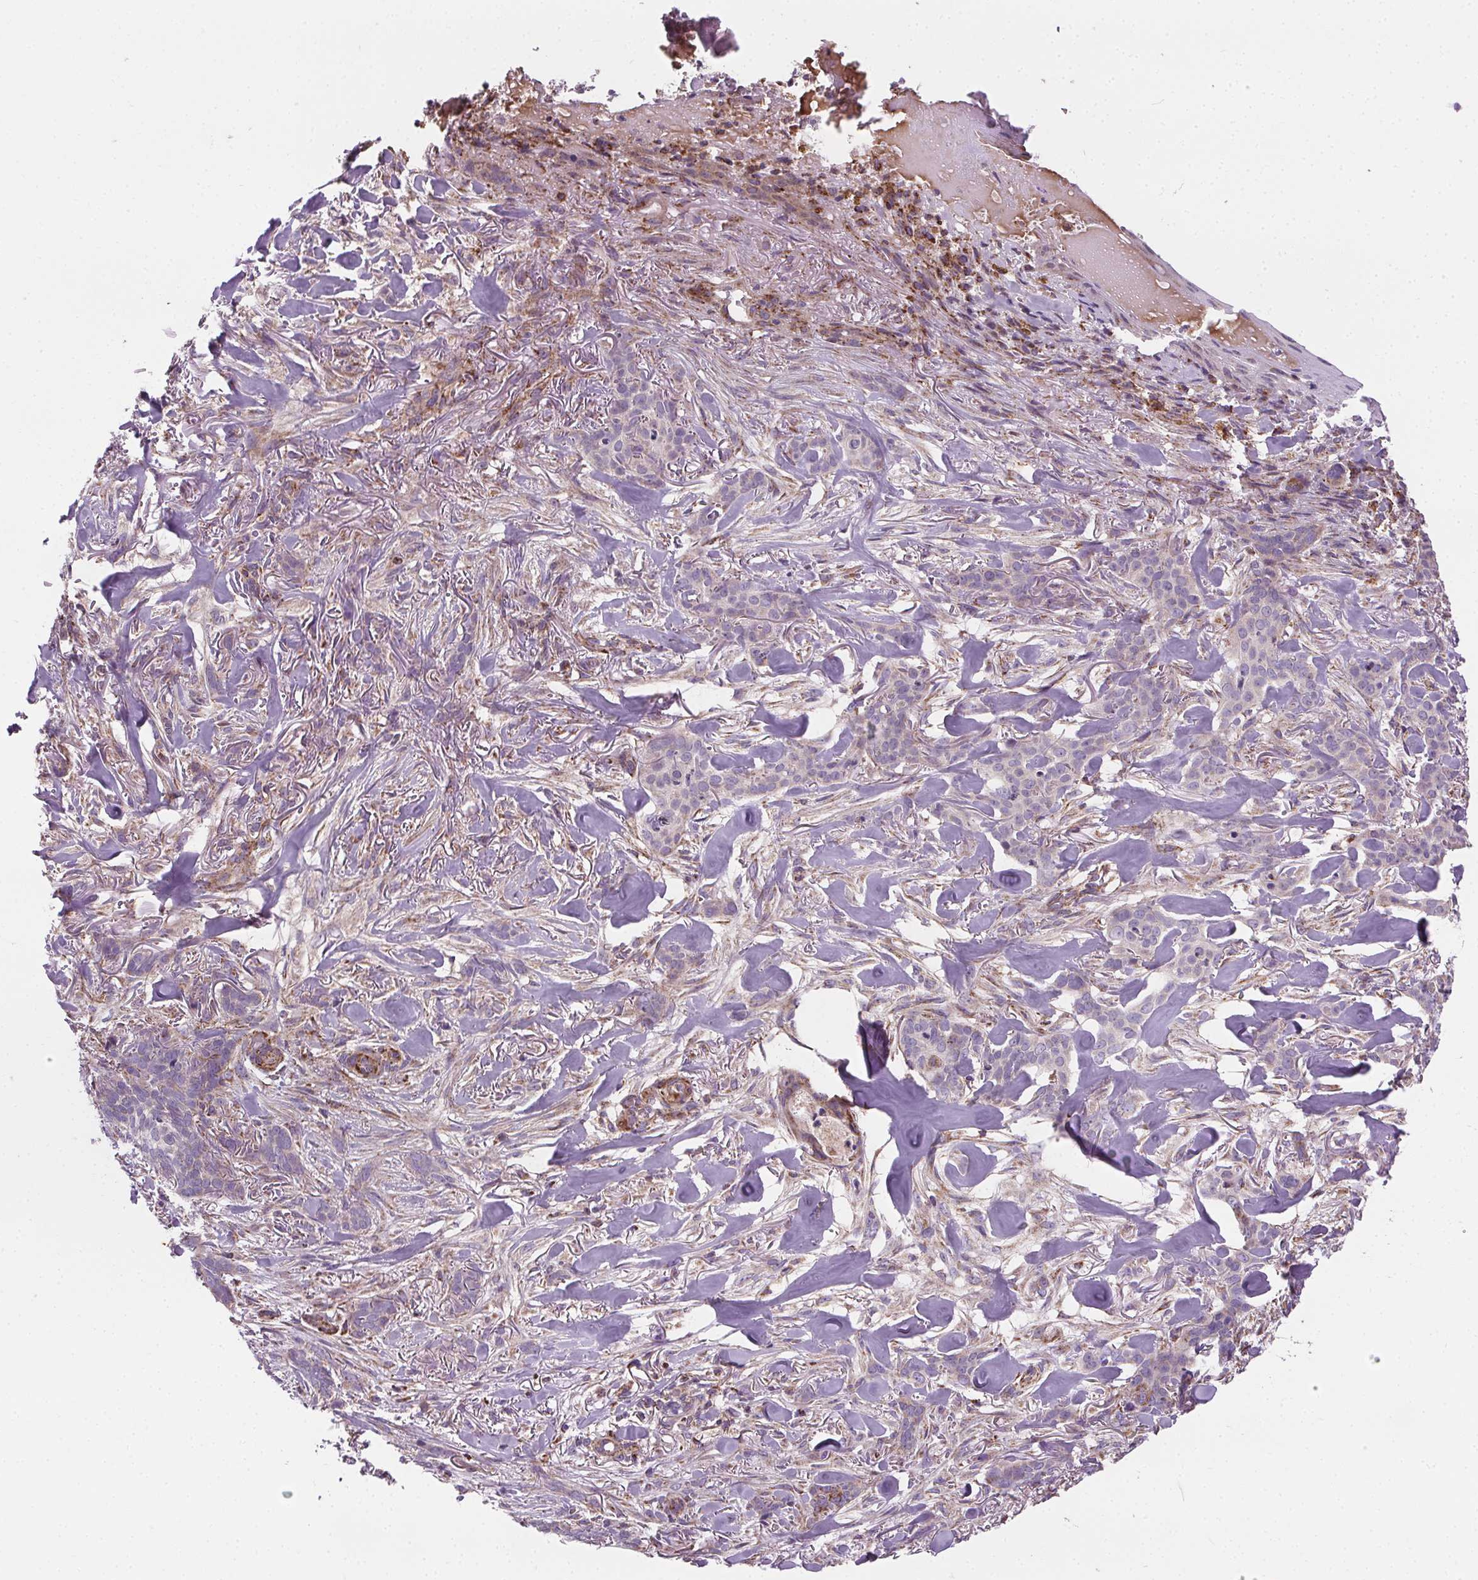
{"staining": {"intensity": "moderate", "quantity": "<25%", "location": "cytoplasmic/membranous"}, "tissue": "skin cancer", "cell_type": "Tumor cells", "image_type": "cancer", "snomed": [{"axis": "morphology", "description": "Basal cell carcinoma"}, {"axis": "topography", "description": "Skin"}], "caption": "IHC image of basal cell carcinoma (skin) stained for a protein (brown), which exhibits low levels of moderate cytoplasmic/membranous expression in about <25% of tumor cells.", "gene": "GOLT1B", "patient": {"sex": "female", "age": 61}}